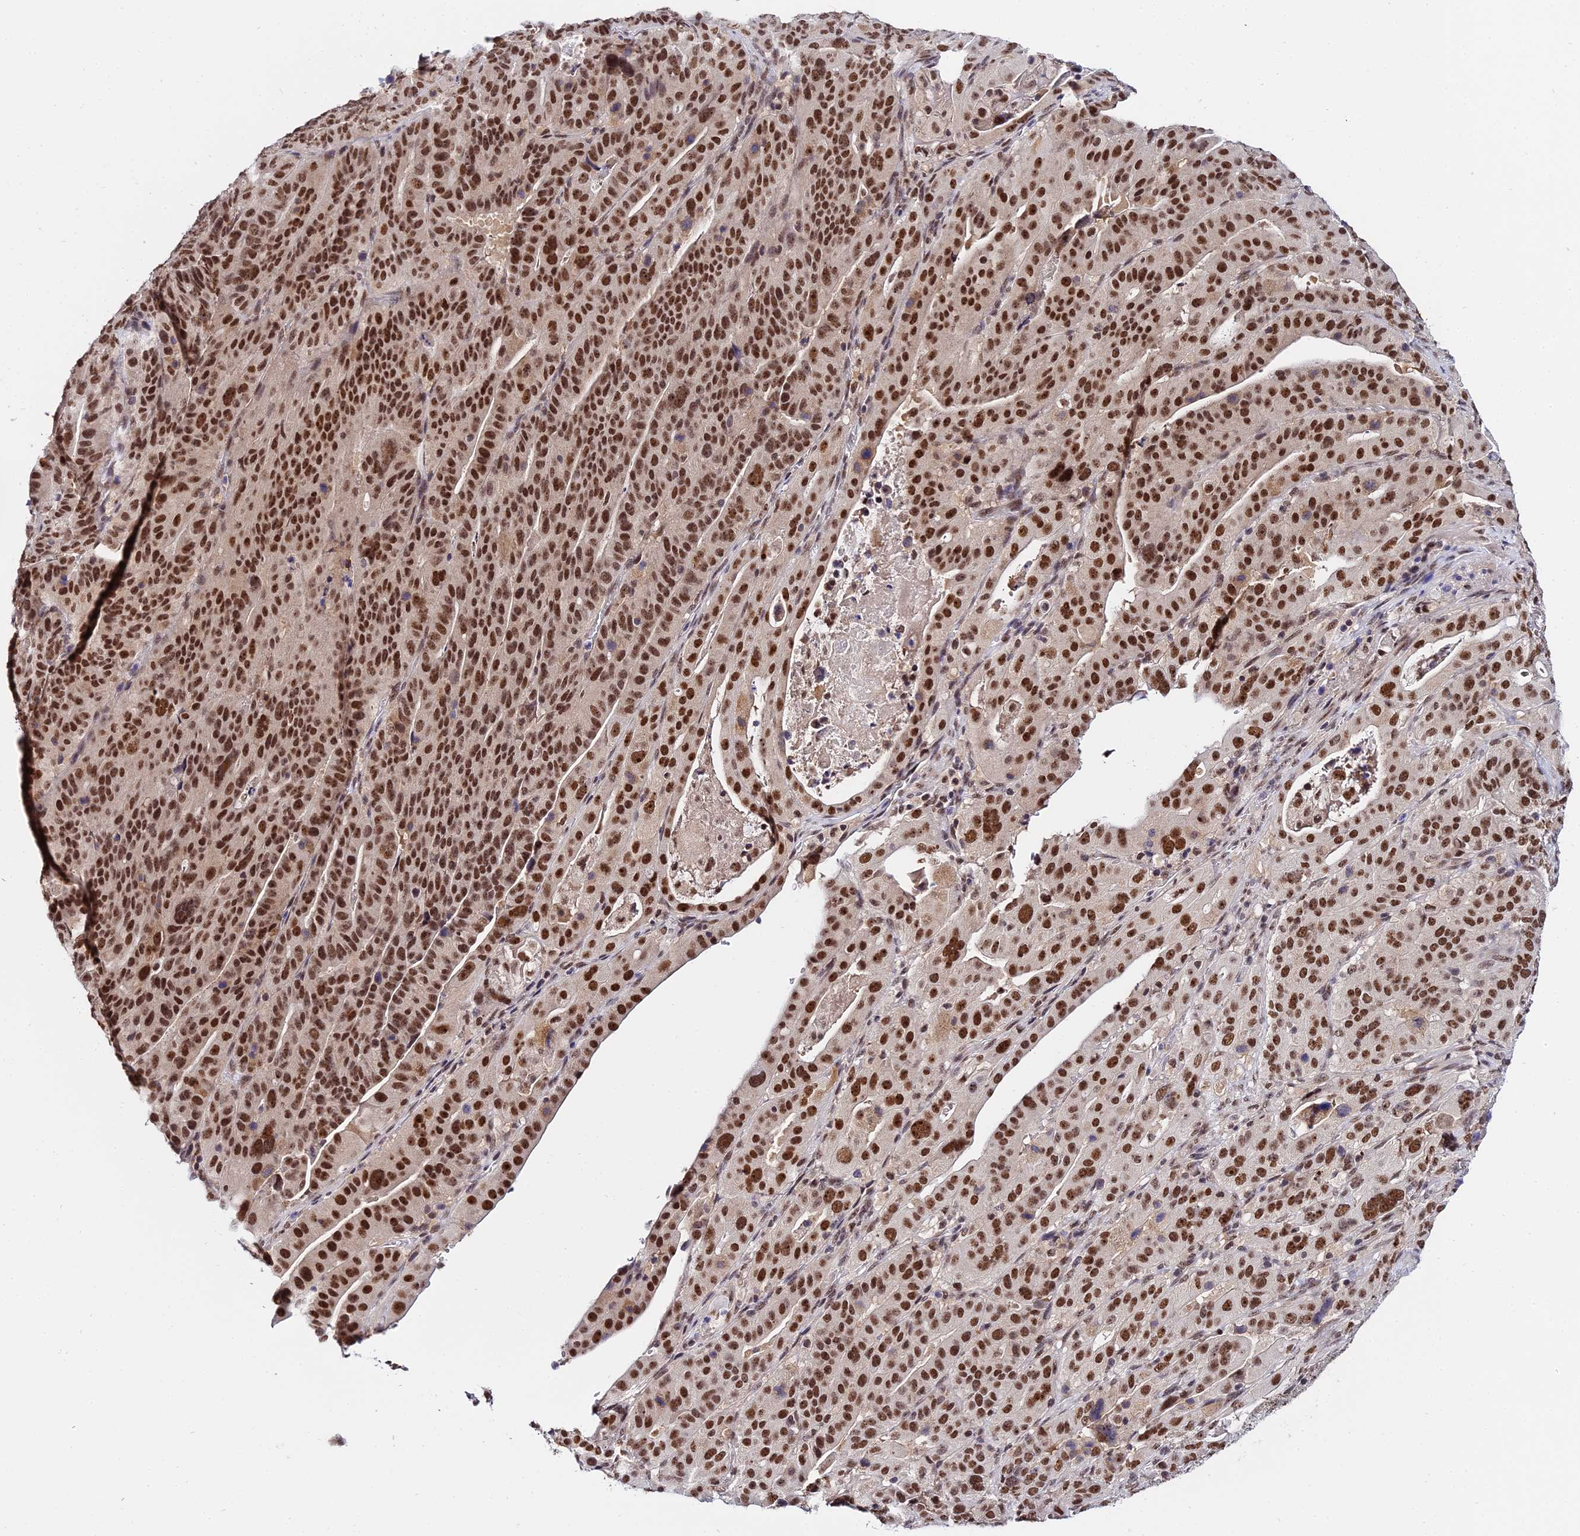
{"staining": {"intensity": "strong", "quantity": ">75%", "location": "nuclear"}, "tissue": "stomach cancer", "cell_type": "Tumor cells", "image_type": "cancer", "snomed": [{"axis": "morphology", "description": "Adenocarcinoma, NOS"}, {"axis": "topography", "description": "Stomach"}], "caption": "This image exhibits IHC staining of human adenocarcinoma (stomach), with high strong nuclear positivity in about >75% of tumor cells.", "gene": "EXOSC3", "patient": {"sex": "male", "age": 48}}